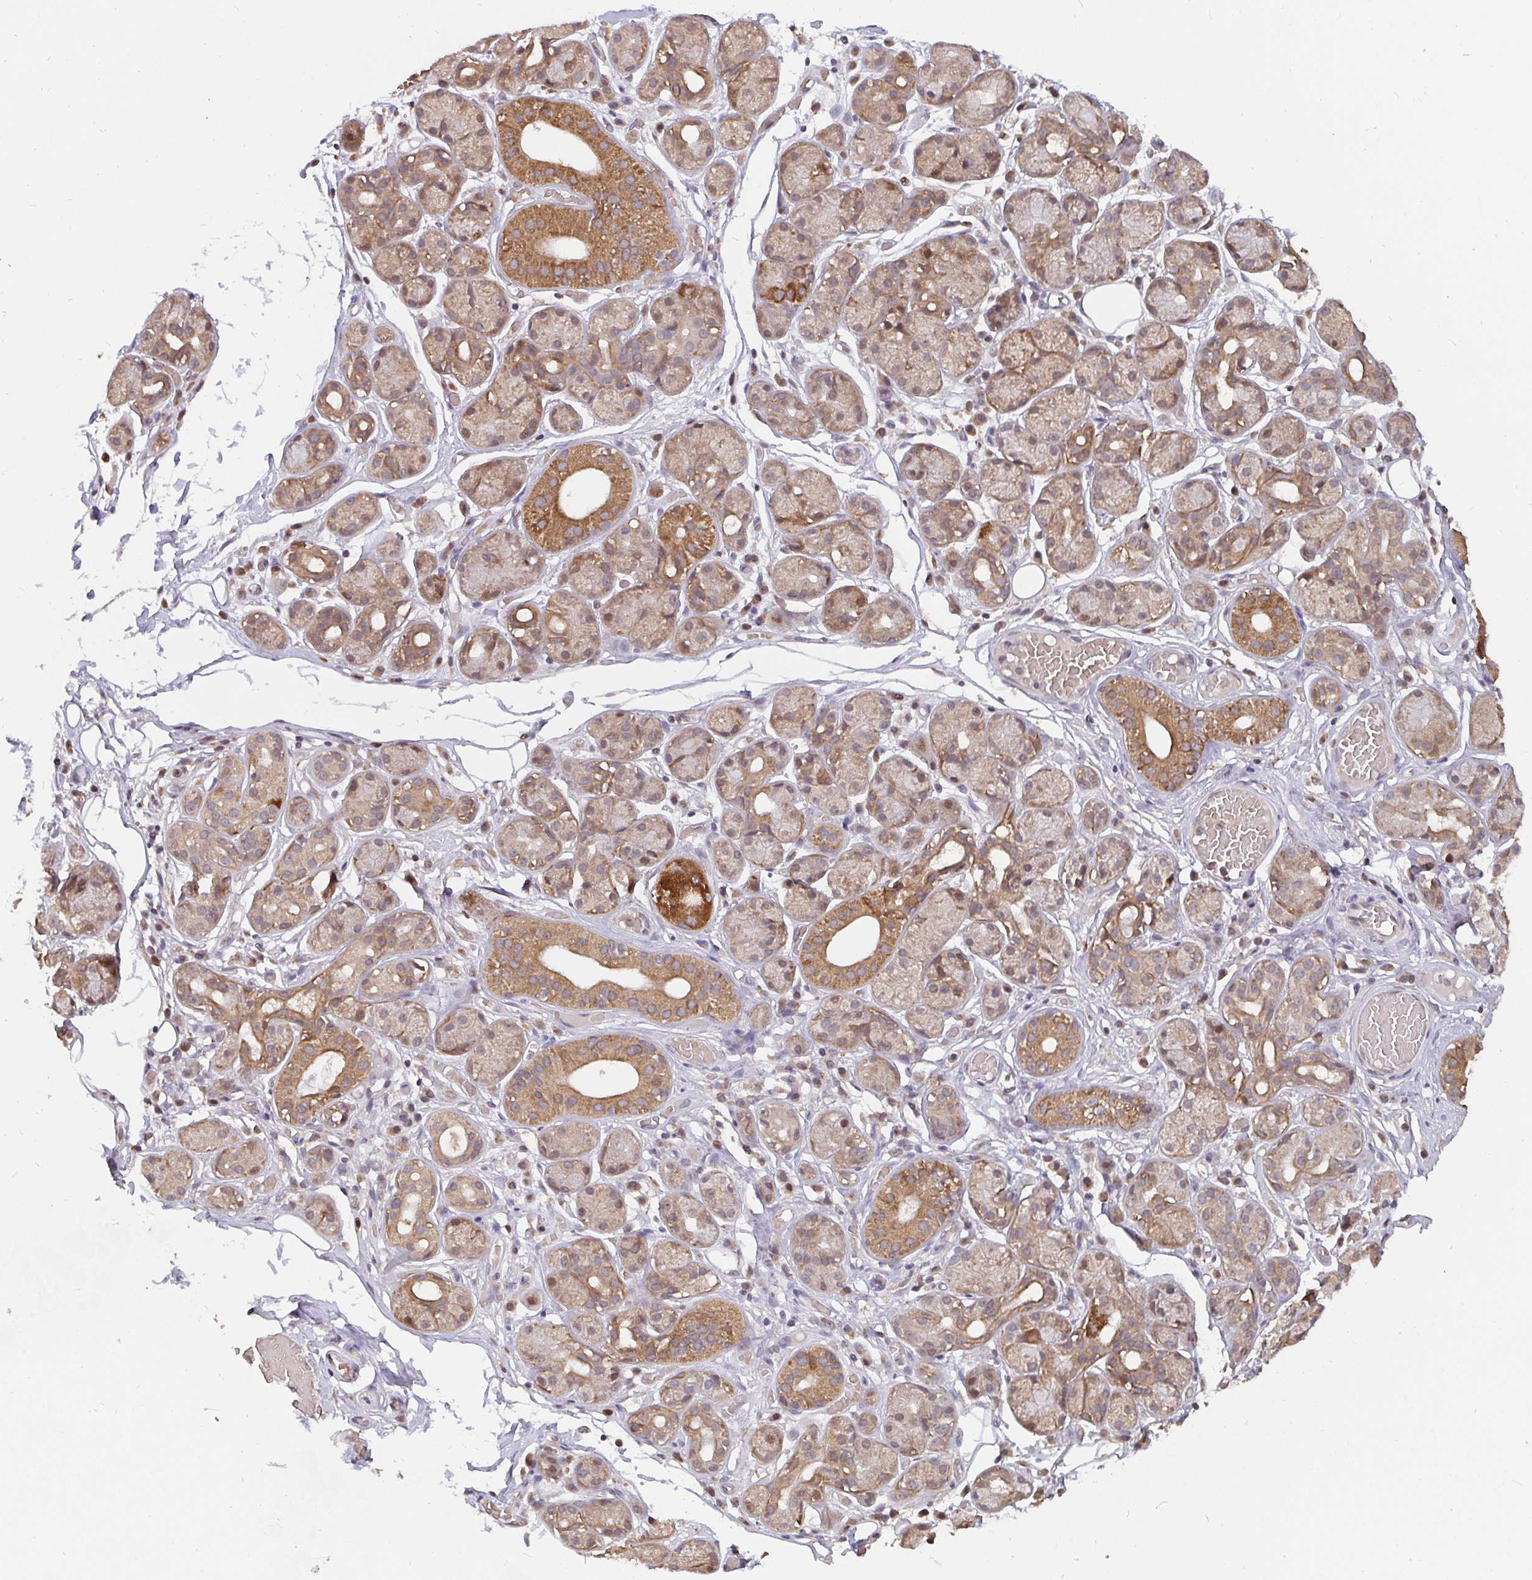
{"staining": {"intensity": "moderate", "quantity": ">75%", "location": "cytoplasmic/membranous,nuclear"}, "tissue": "salivary gland", "cell_type": "Glandular cells", "image_type": "normal", "snomed": [{"axis": "morphology", "description": "Normal tissue, NOS"}, {"axis": "topography", "description": "Salivary gland"}, {"axis": "topography", "description": "Peripheral nerve tissue"}], "caption": "About >75% of glandular cells in unremarkable salivary gland show moderate cytoplasmic/membranous,nuclear protein positivity as visualized by brown immunohistochemical staining.", "gene": "PDF", "patient": {"sex": "male", "age": 71}}